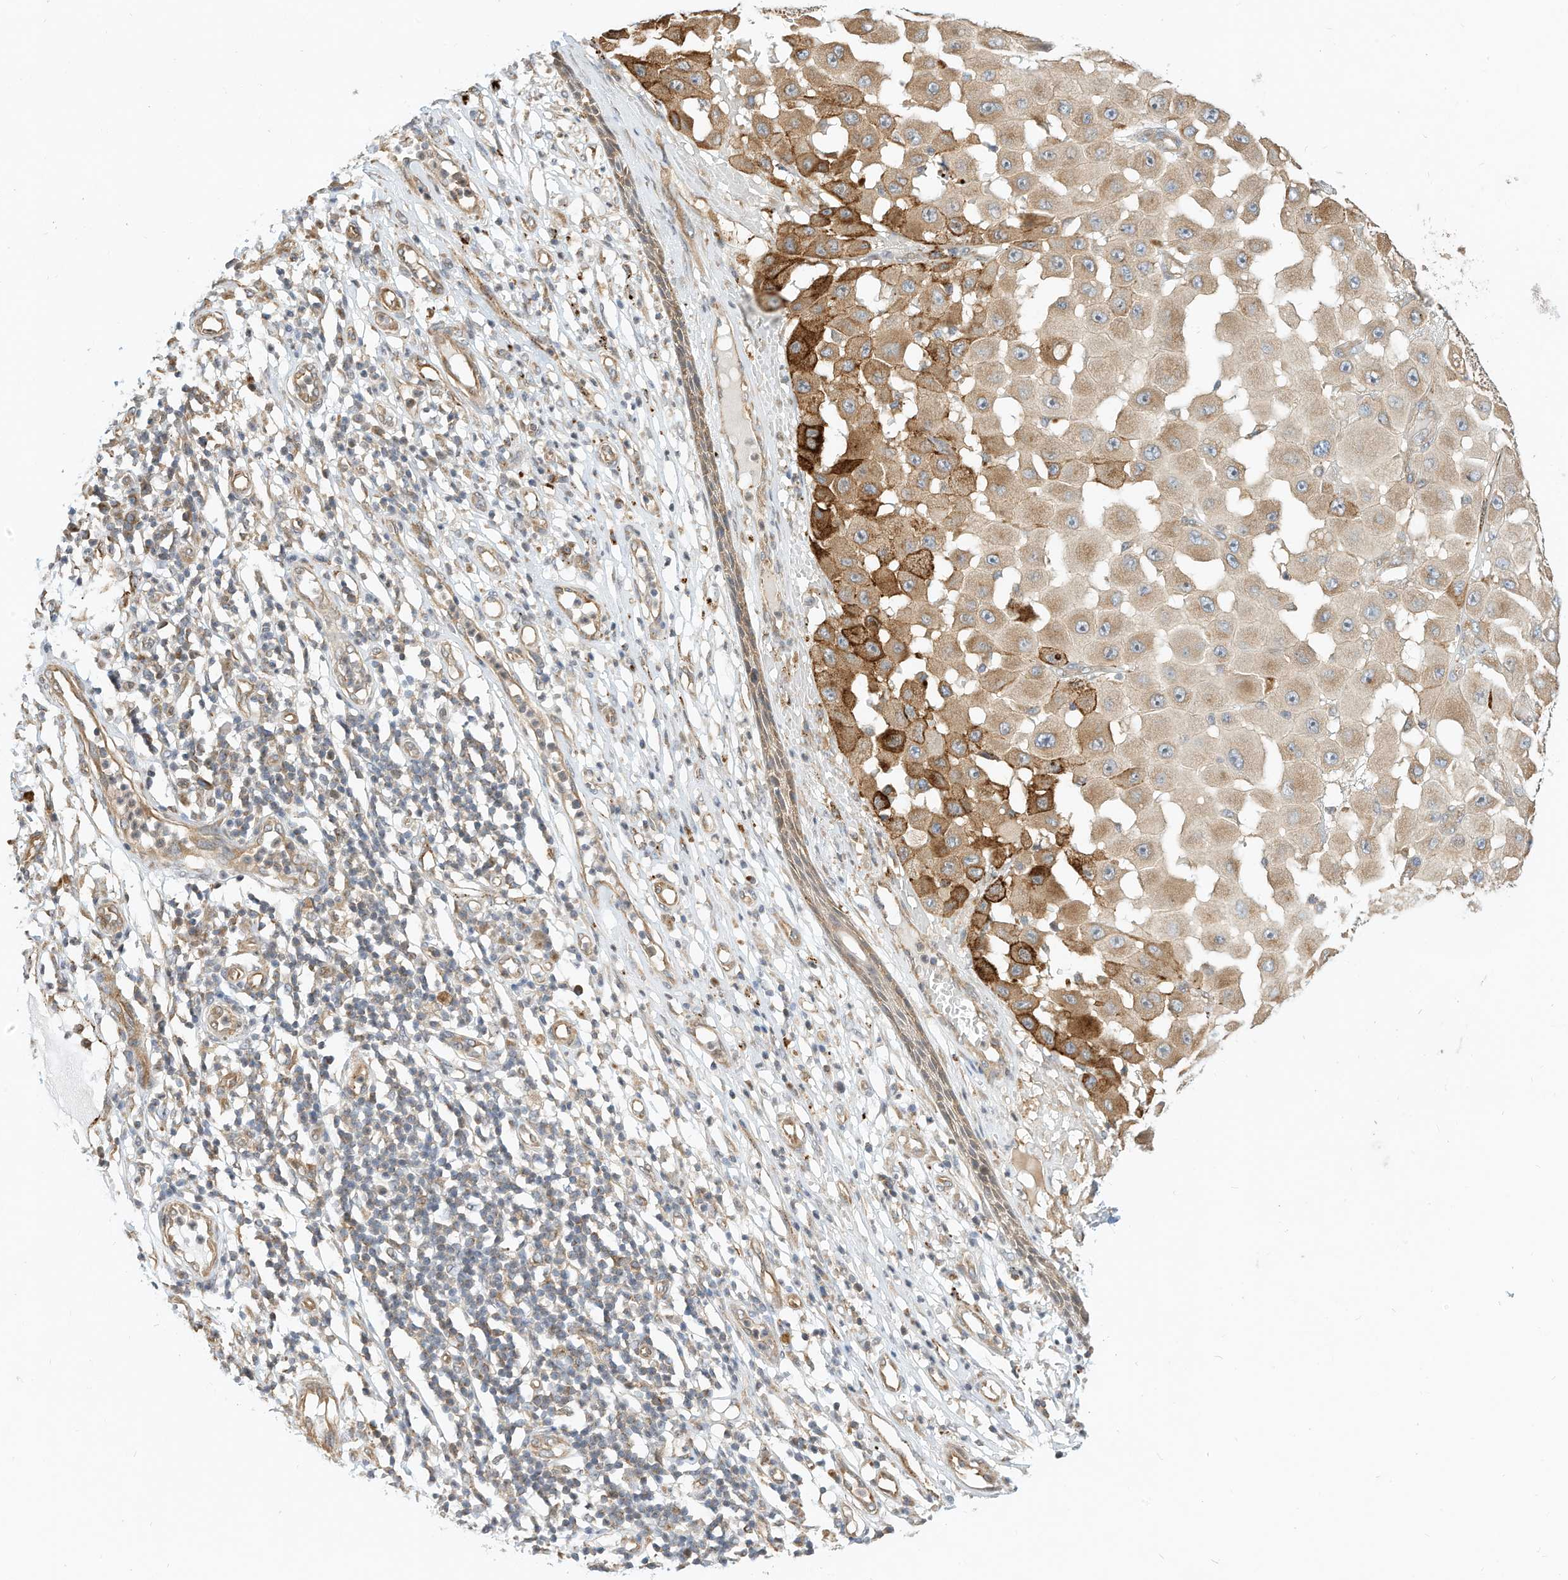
{"staining": {"intensity": "weak", "quantity": ">75%", "location": "cytoplasmic/membranous"}, "tissue": "melanoma", "cell_type": "Tumor cells", "image_type": "cancer", "snomed": [{"axis": "morphology", "description": "Malignant melanoma, NOS"}, {"axis": "topography", "description": "Skin"}], "caption": "Immunohistochemical staining of malignant melanoma demonstrates low levels of weak cytoplasmic/membranous protein positivity in approximately >75% of tumor cells. The protein is shown in brown color, while the nuclei are stained blue.", "gene": "OFD1", "patient": {"sex": "female", "age": 81}}